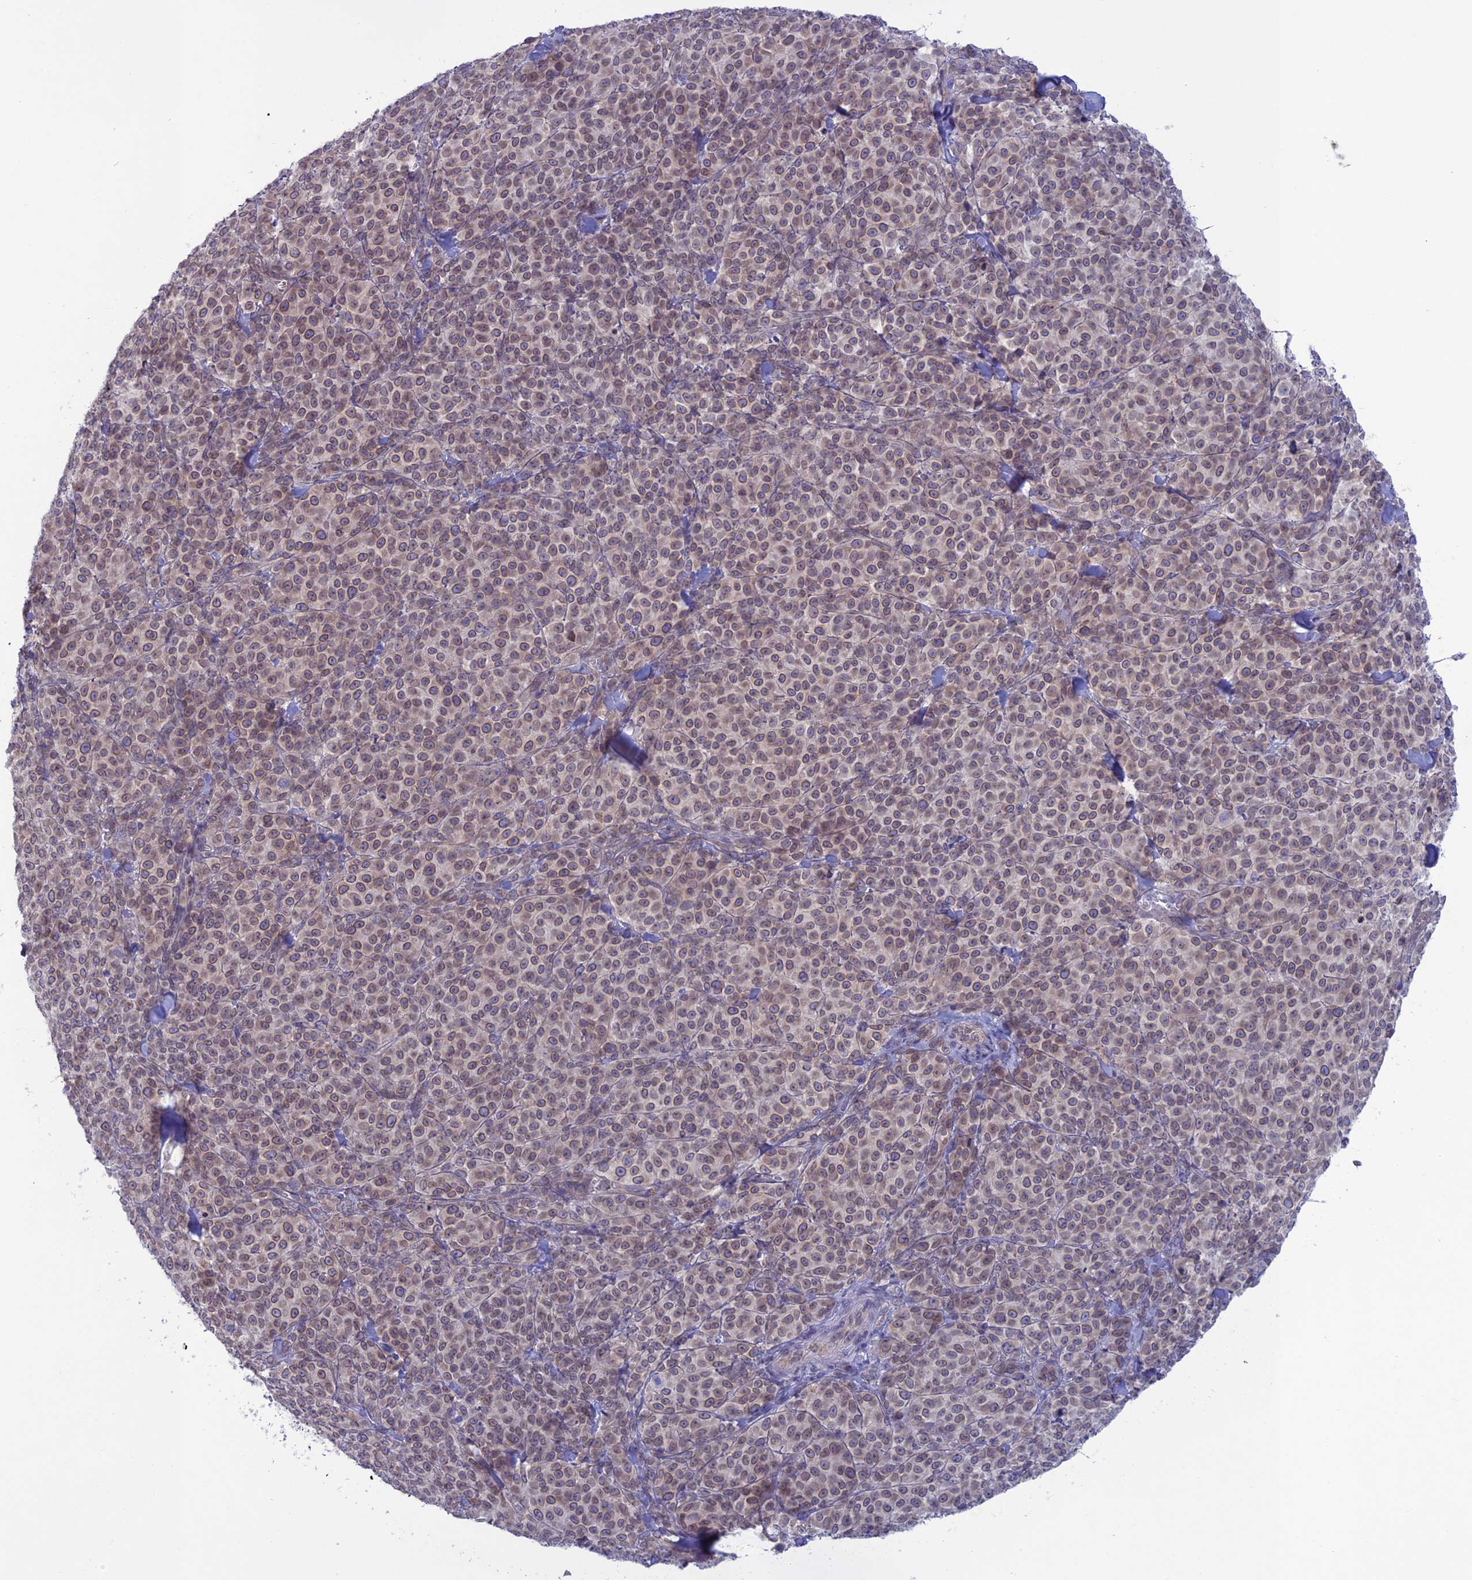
{"staining": {"intensity": "moderate", "quantity": ">75%", "location": "cytoplasmic/membranous,nuclear"}, "tissue": "melanoma", "cell_type": "Tumor cells", "image_type": "cancer", "snomed": [{"axis": "morphology", "description": "Normal tissue, NOS"}, {"axis": "morphology", "description": "Malignant melanoma, NOS"}, {"axis": "topography", "description": "Skin"}], "caption": "This histopathology image demonstrates immunohistochemistry (IHC) staining of human melanoma, with medium moderate cytoplasmic/membranous and nuclear staining in about >75% of tumor cells.", "gene": "WDR46", "patient": {"sex": "female", "age": 34}}